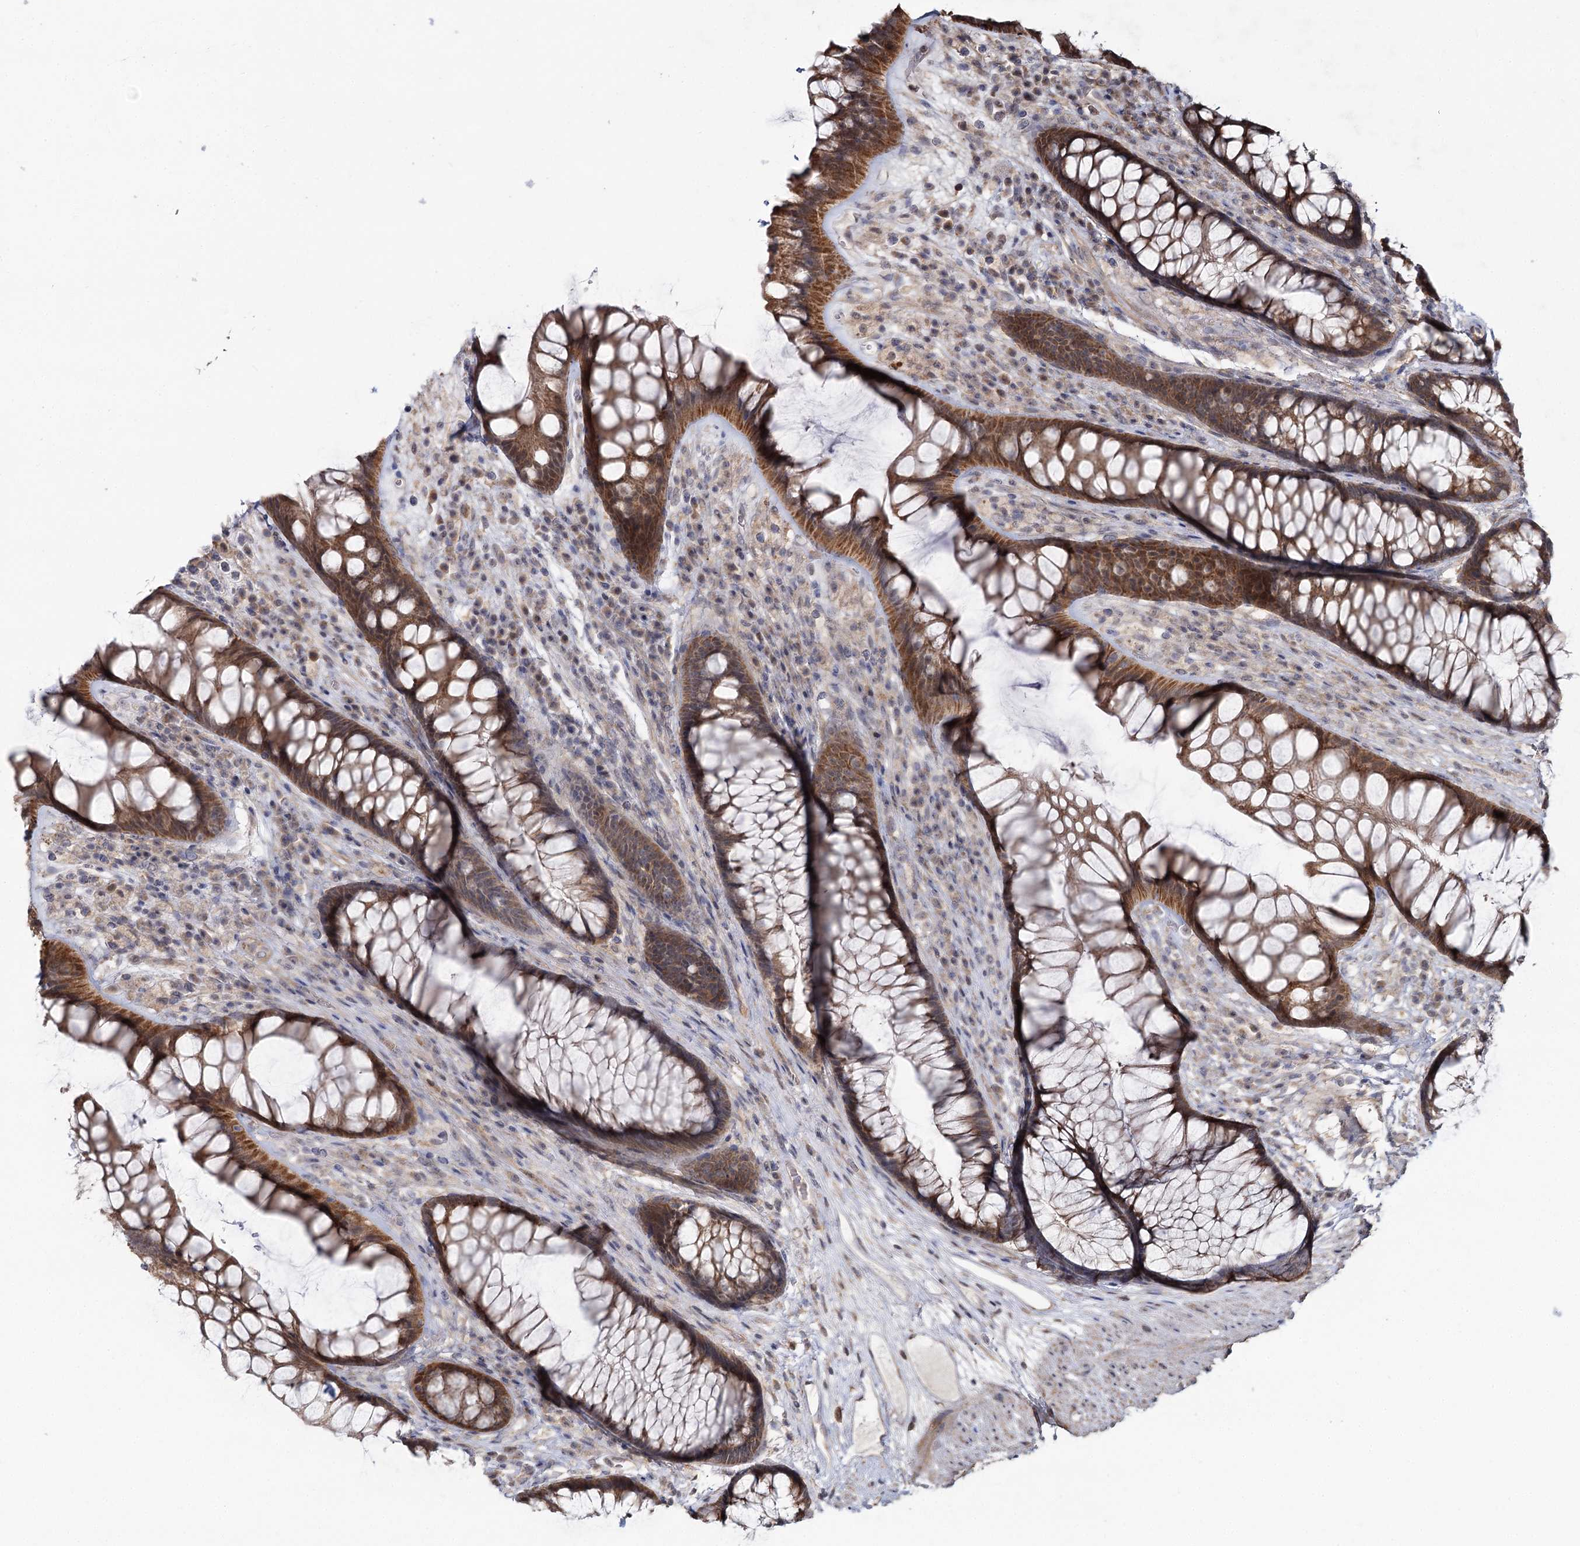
{"staining": {"intensity": "strong", "quantity": ">75%", "location": "cytoplasmic/membranous"}, "tissue": "rectum", "cell_type": "Glandular cells", "image_type": "normal", "snomed": [{"axis": "morphology", "description": "Normal tissue, NOS"}, {"axis": "topography", "description": "Rectum"}], "caption": "High-power microscopy captured an immunohistochemistry (IHC) photomicrograph of benign rectum, revealing strong cytoplasmic/membranous positivity in approximately >75% of glandular cells.", "gene": "TBC1D9B", "patient": {"sex": "male", "age": 74}}